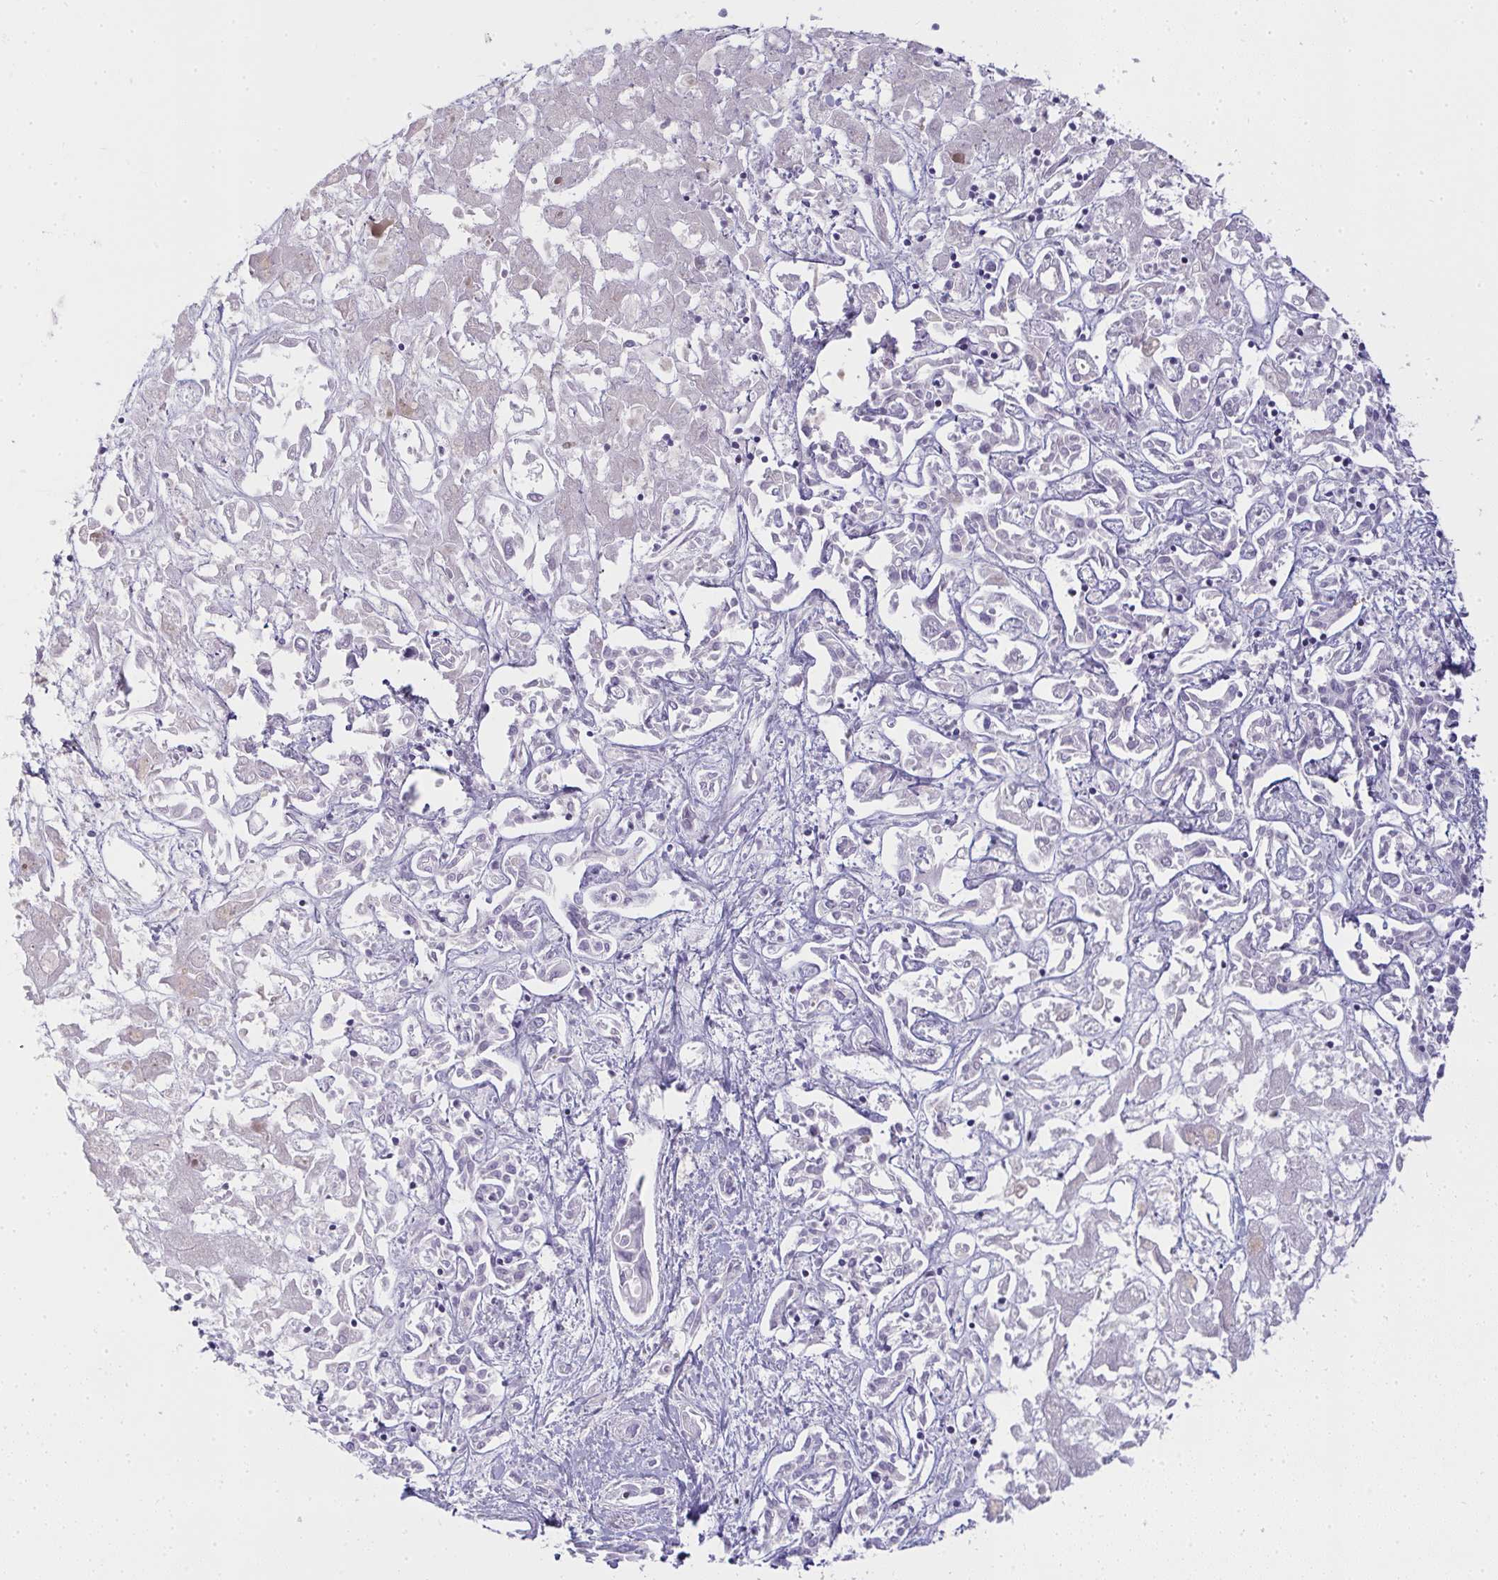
{"staining": {"intensity": "negative", "quantity": "none", "location": "none"}, "tissue": "liver cancer", "cell_type": "Tumor cells", "image_type": "cancer", "snomed": [{"axis": "morphology", "description": "Cholangiocarcinoma"}, {"axis": "topography", "description": "Liver"}], "caption": "Human cholangiocarcinoma (liver) stained for a protein using IHC reveals no expression in tumor cells.", "gene": "ZNF182", "patient": {"sex": "female", "age": 64}}